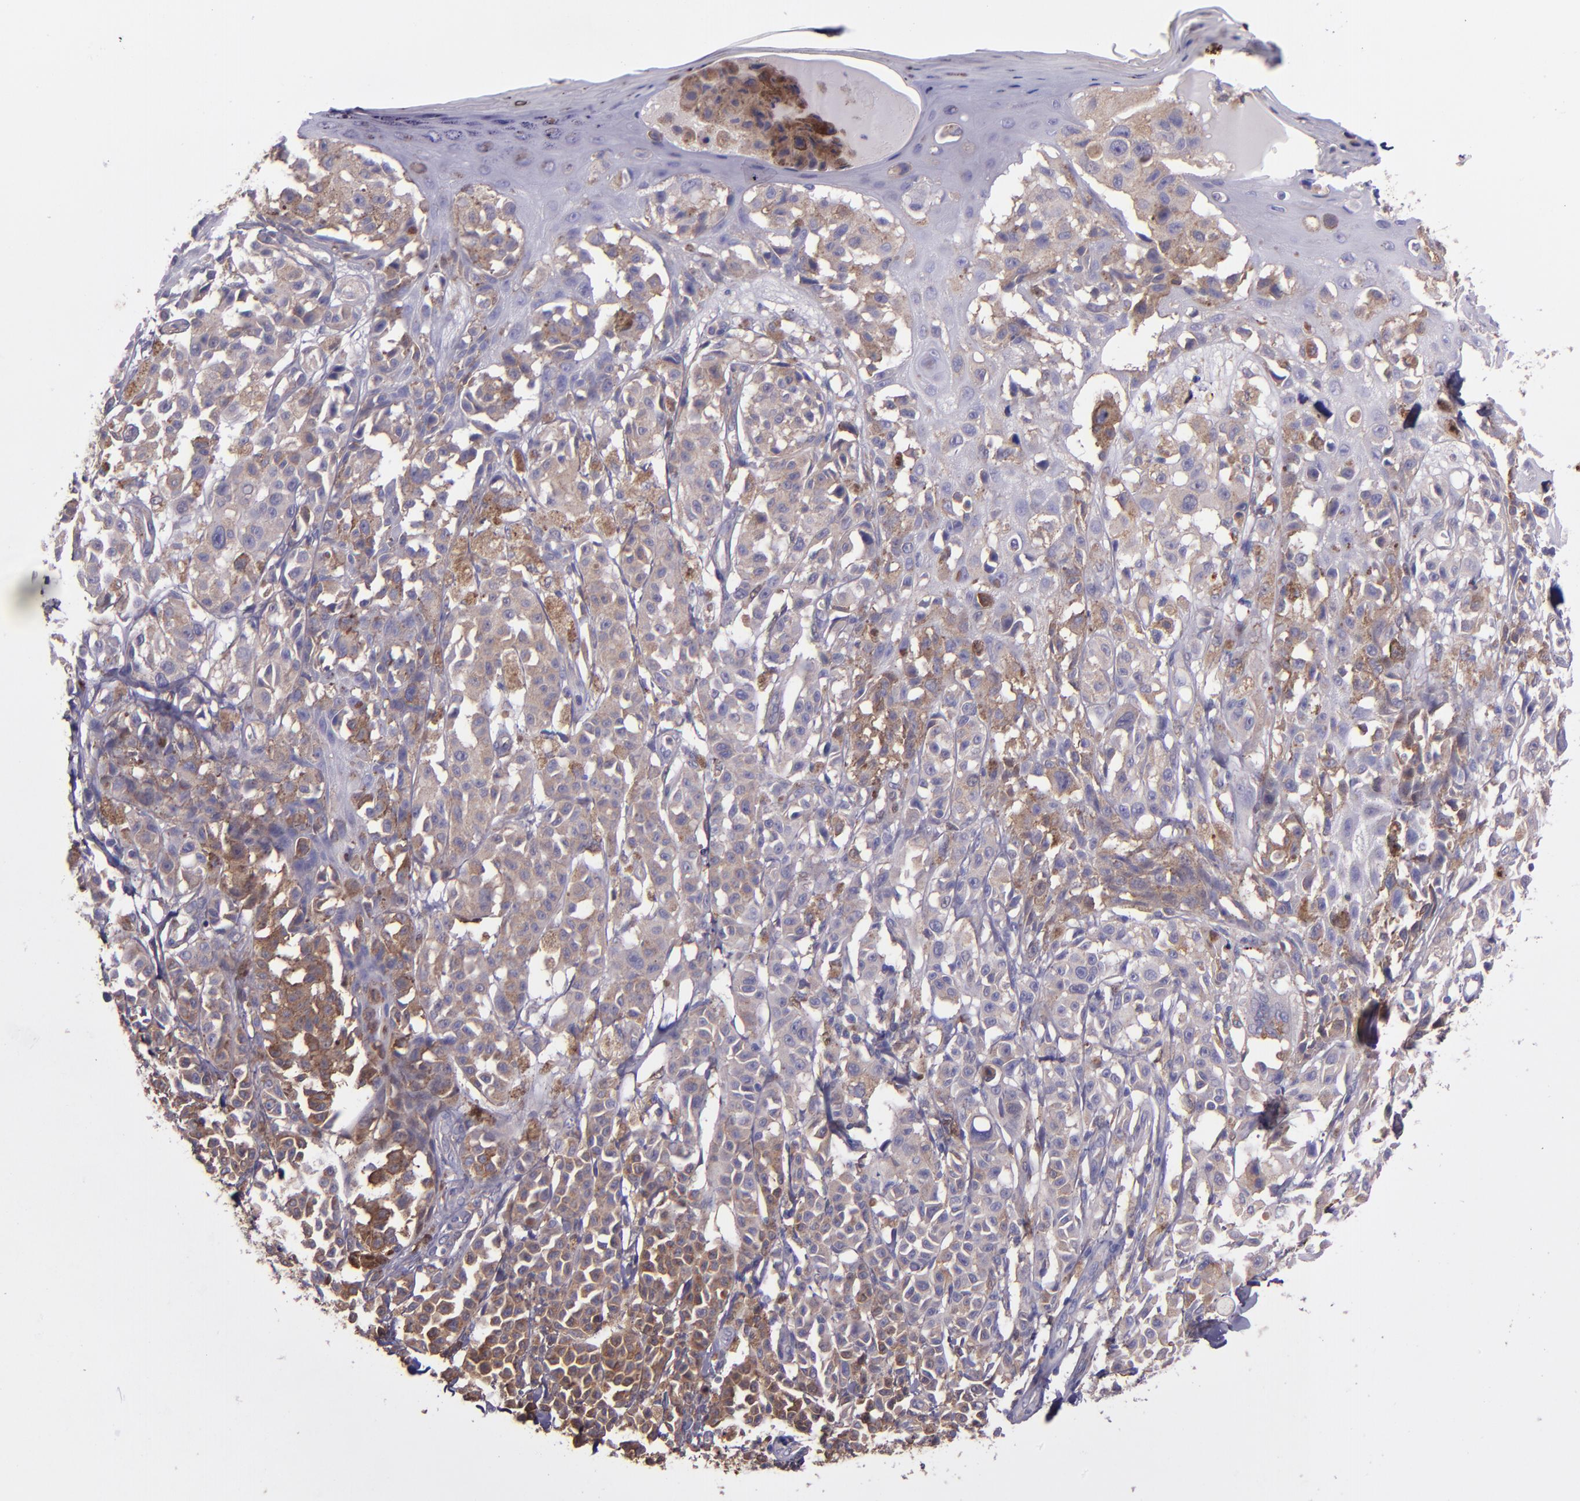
{"staining": {"intensity": "moderate", "quantity": ">75%", "location": "cytoplasmic/membranous"}, "tissue": "melanoma", "cell_type": "Tumor cells", "image_type": "cancer", "snomed": [{"axis": "morphology", "description": "Malignant melanoma, NOS"}, {"axis": "topography", "description": "Skin"}], "caption": "Human malignant melanoma stained with a brown dye demonstrates moderate cytoplasmic/membranous positive staining in approximately >75% of tumor cells.", "gene": "WASHC1", "patient": {"sex": "female", "age": 38}}